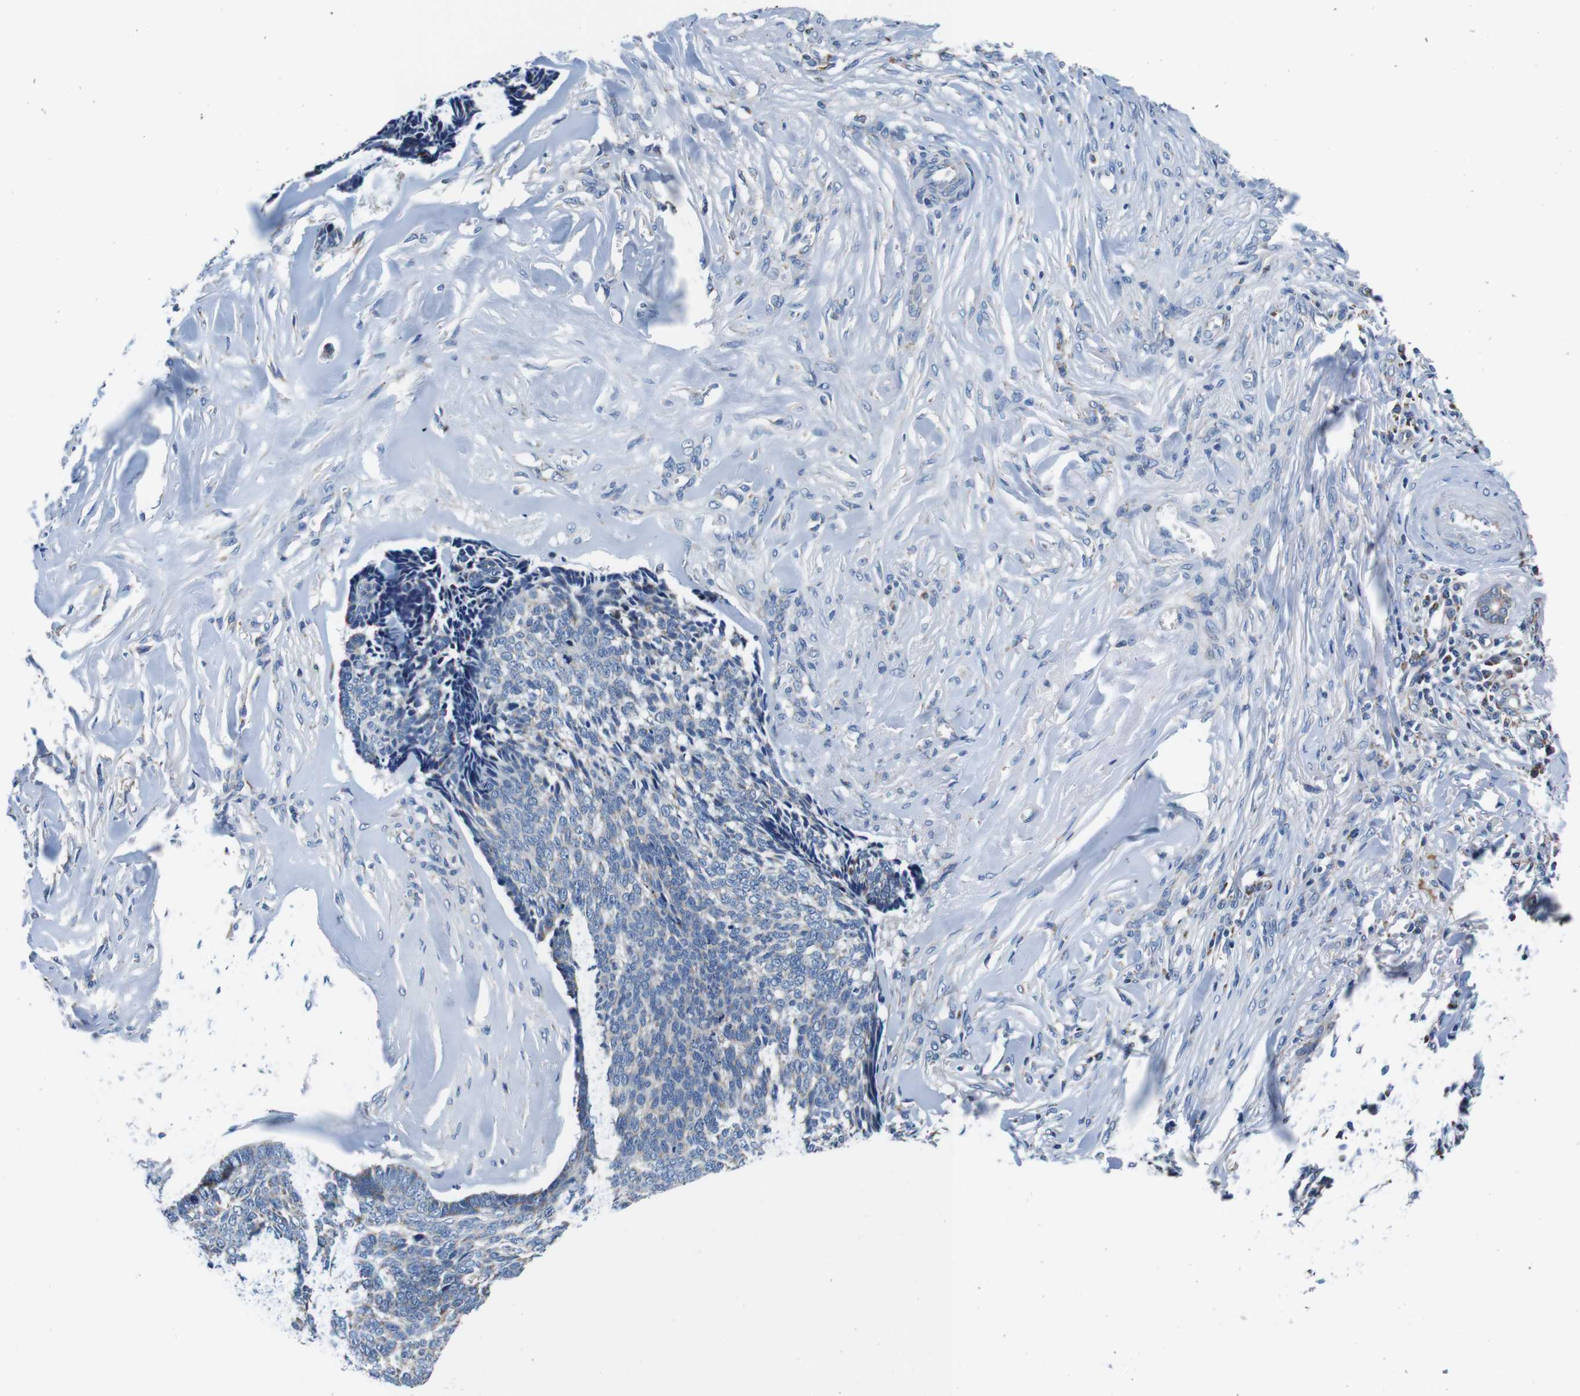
{"staining": {"intensity": "negative", "quantity": "none", "location": "none"}, "tissue": "skin cancer", "cell_type": "Tumor cells", "image_type": "cancer", "snomed": [{"axis": "morphology", "description": "Basal cell carcinoma"}, {"axis": "topography", "description": "Skin"}], "caption": "The histopathology image shows no significant positivity in tumor cells of skin cancer (basal cell carcinoma).", "gene": "LRP4", "patient": {"sex": "male", "age": 84}}